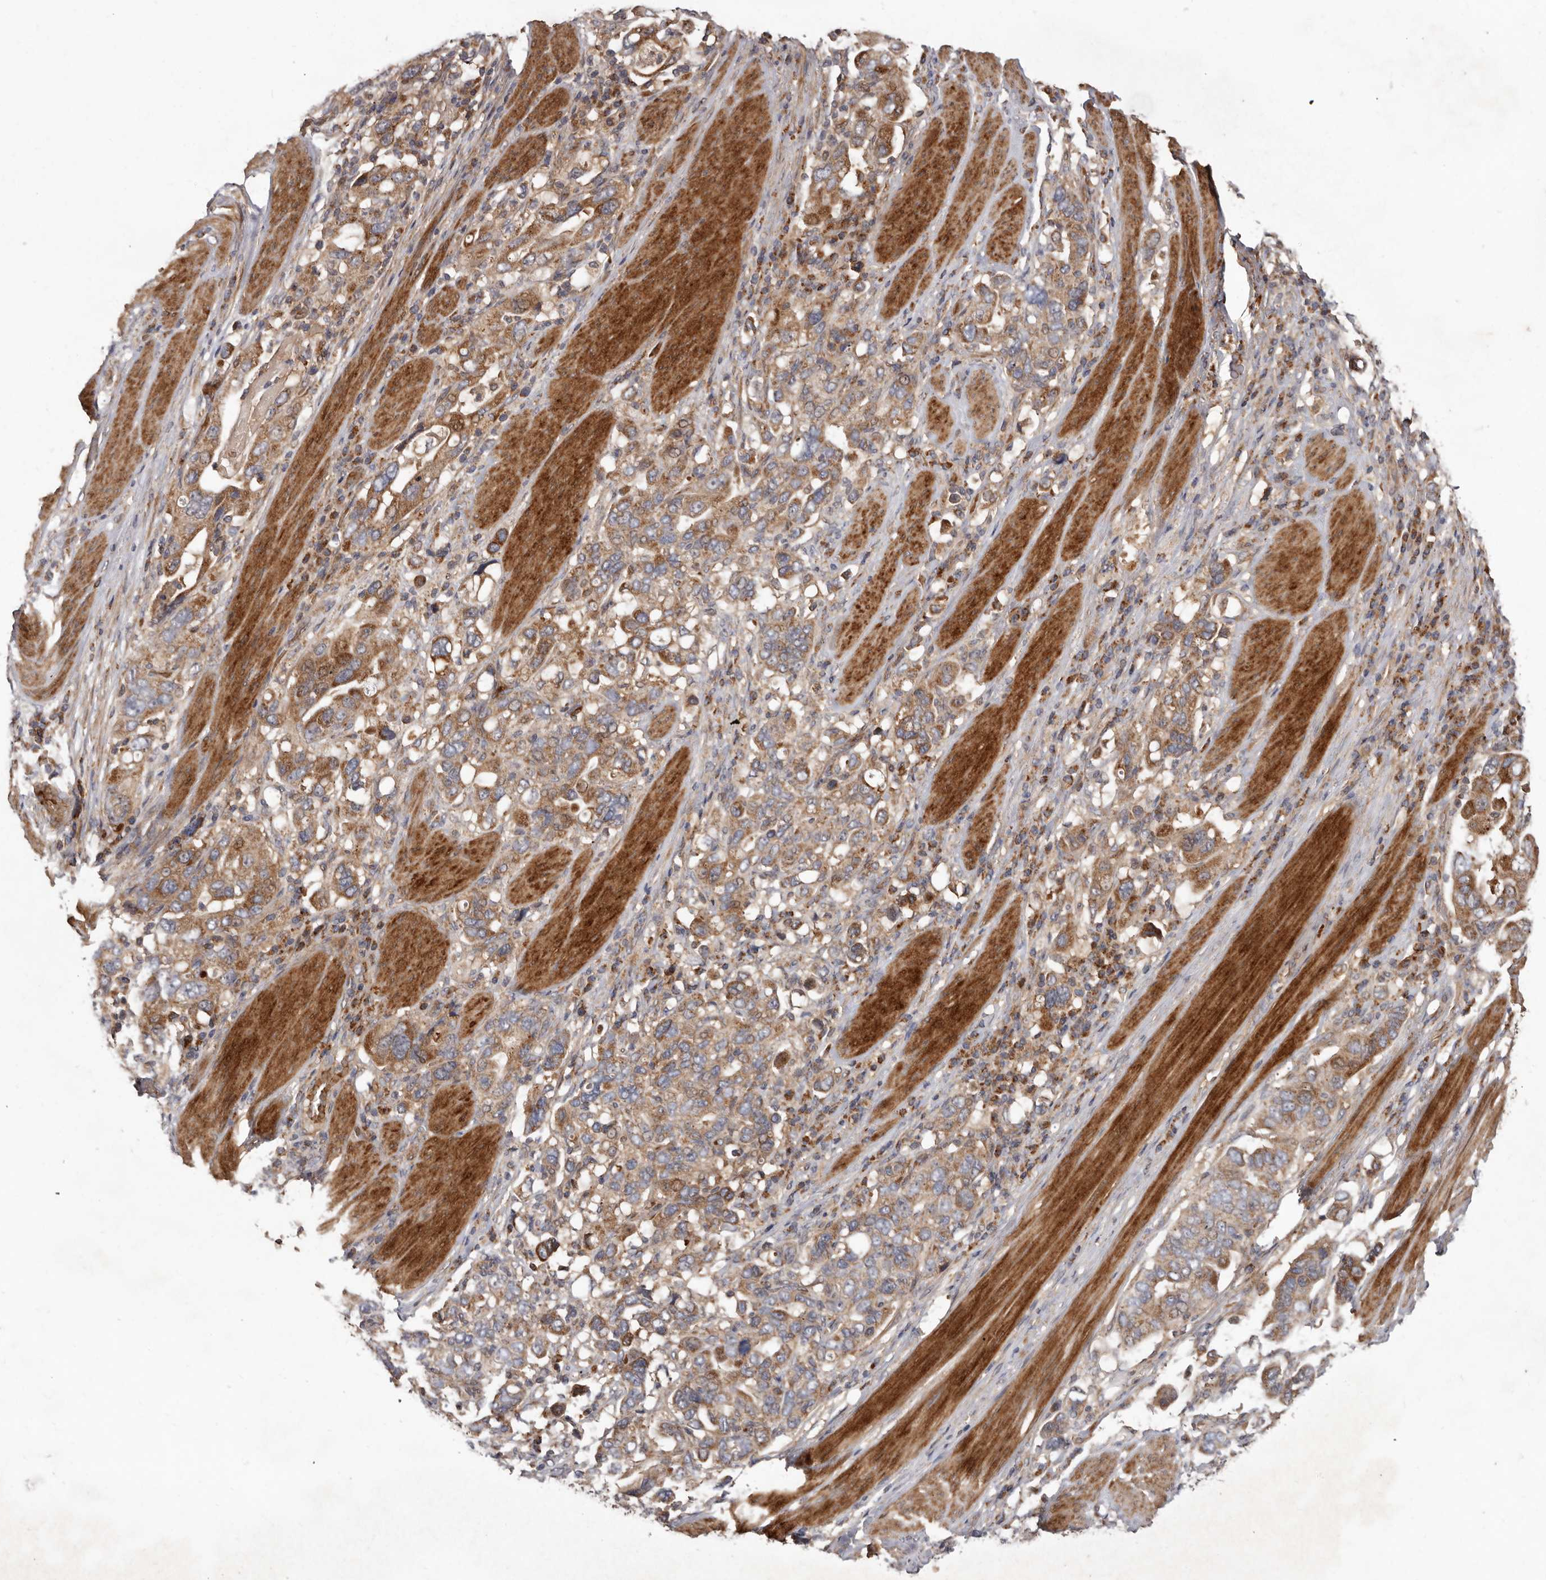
{"staining": {"intensity": "moderate", "quantity": ">75%", "location": "cytoplasmic/membranous"}, "tissue": "stomach cancer", "cell_type": "Tumor cells", "image_type": "cancer", "snomed": [{"axis": "morphology", "description": "Adenocarcinoma, NOS"}, {"axis": "topography", "description": "Stomach, upper"}], "caption": "Immunohistochemical staining of human stomach cancer exhibits medium levels of moderate cytoplasmic/membranous protein positivity in about >75% of tumor cells.", "gene": "GOT1L1", "patient": {"sex": "male", "age": 62}}